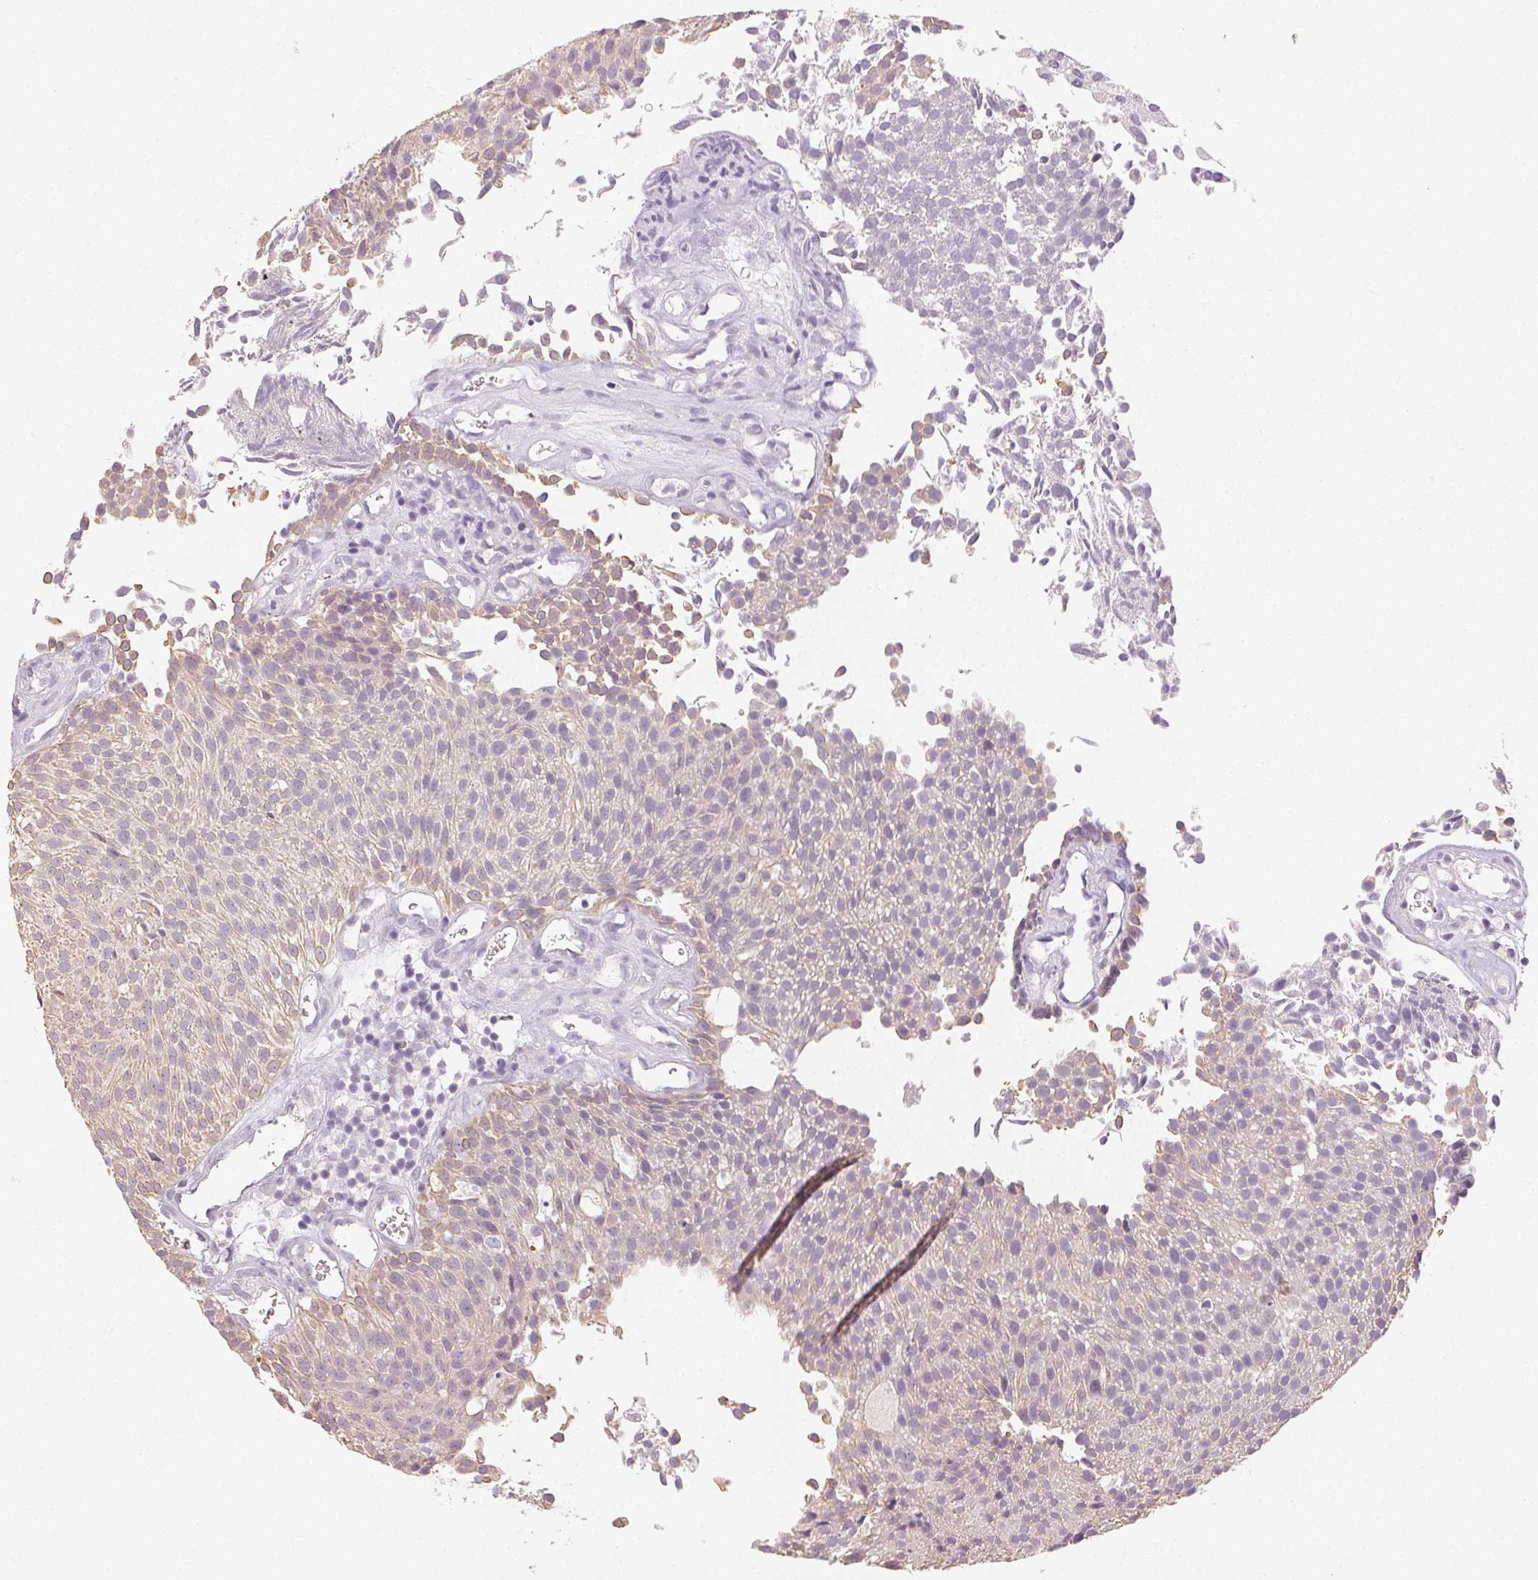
{"staining": {"intensity": "weak", "quantity": "<25%", "location": "cytoplasmic/membranous"}, "tissue": "urothelial cancer", "cell_type": "Tumor cells", "image_type": "cancer", "snomed": [{"axis": "morphology", "description": "Urothelial carcinoma, Low grade"}, {"axis": "topography", "description": "Urinary bladder"}], "caption": "Immunohistochemical staining of urothelial cancer demonstrates no significant expression in tumor cells.", "gene": "LVRN", "patient": {"sex": "female", "age": 79}}